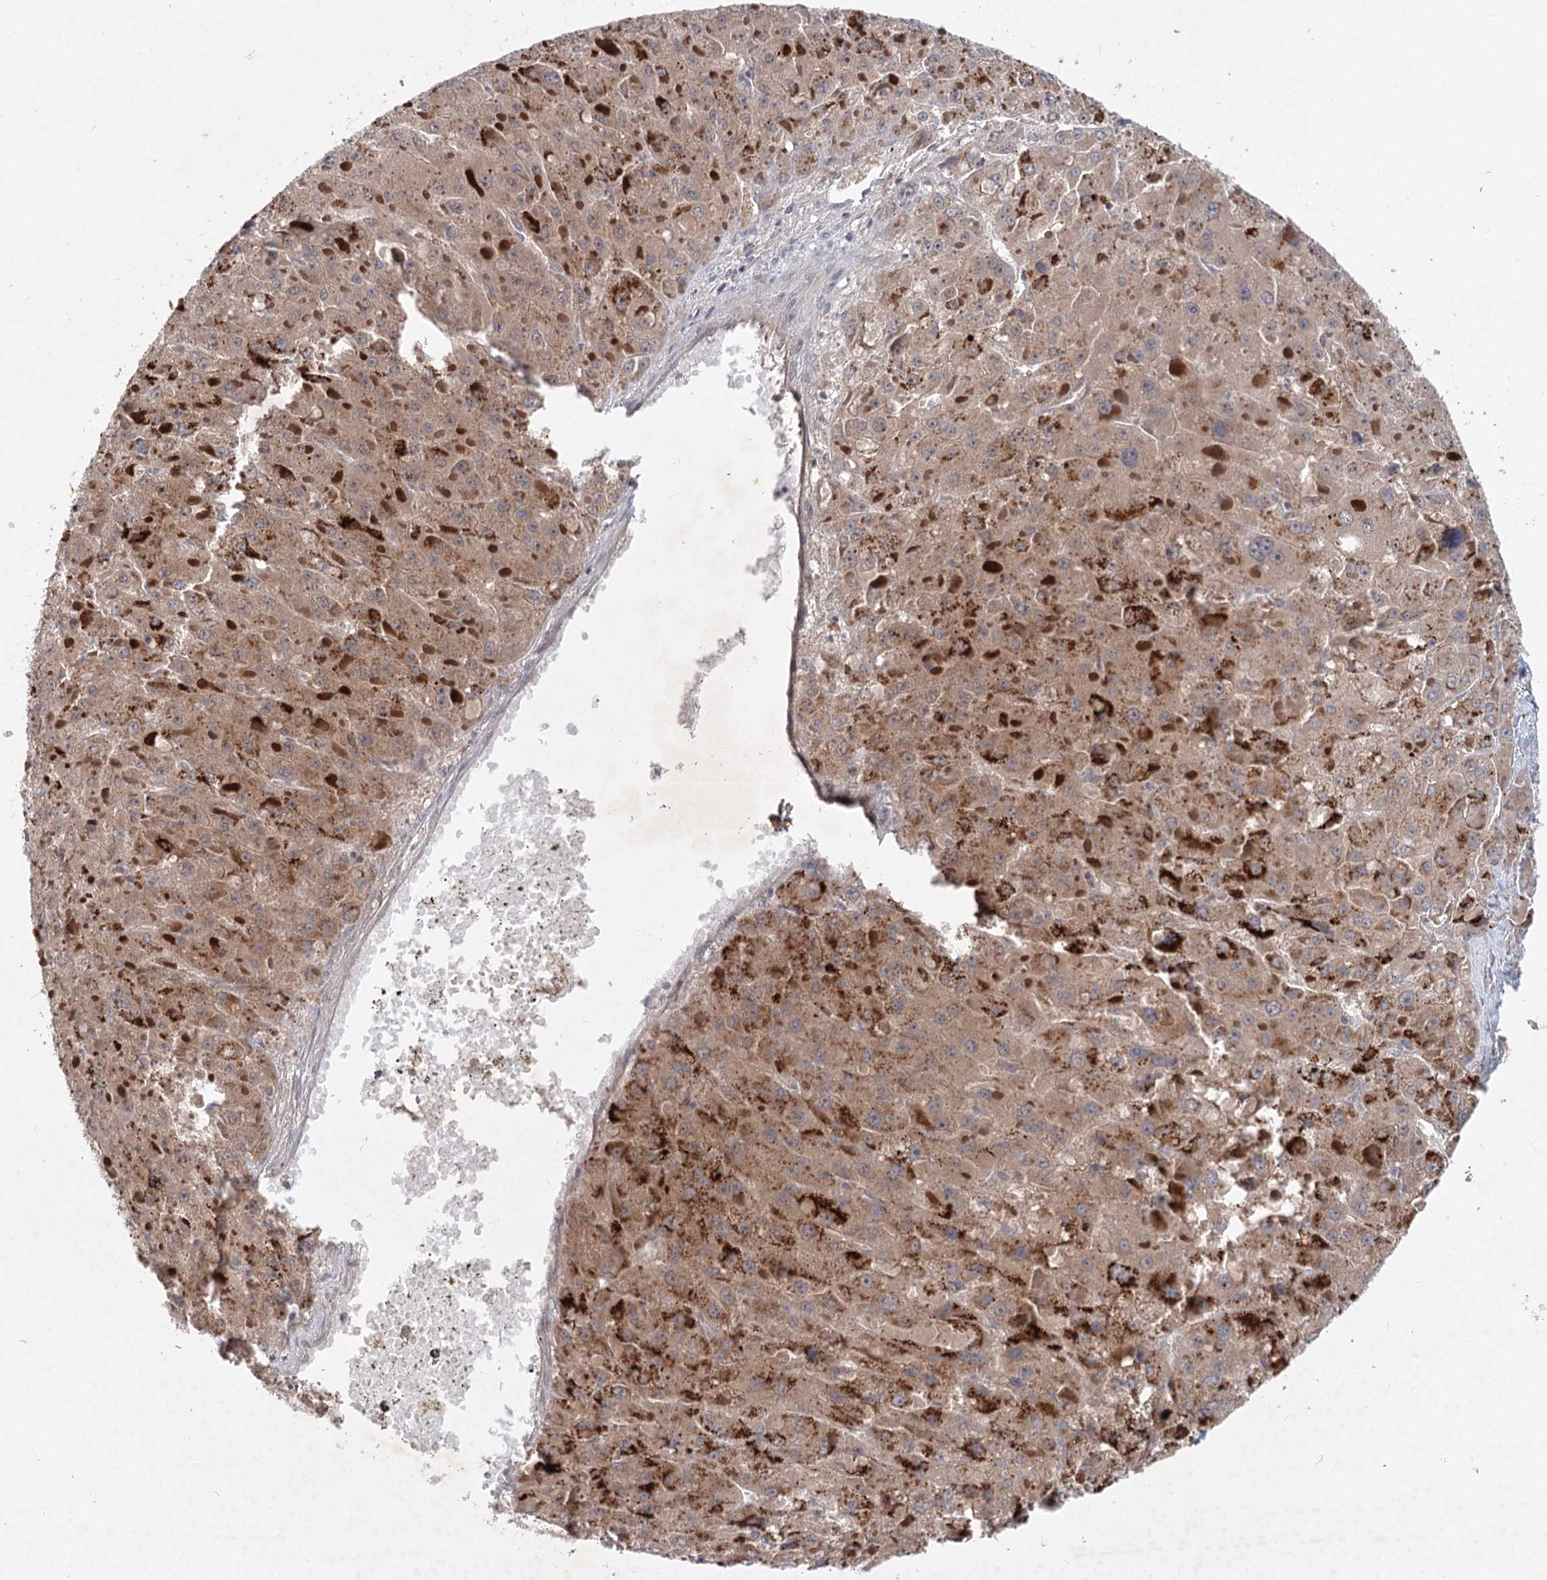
{"staining": {"intensity": "moderate", "quantity": ">75%", "location": "cytoplasmic/membranous"}, "tissue": "liver cancer", "cell_type": "Tumor cells", "image_type": "cancer", "snomed": [{"axis": "morphology", "description": "Carcinoma, Hepatocellular, NOS"}, {"axis": "topography", "description": "Liver"}], "caption": "Liver cancer (hepatocellular carcinoma) was stained to show a protein in brown. There is medium levels of moderate cytoplasmic/membranous expression in about >75% of tumor cells.", "gene": "AP3B1", "patient": {"sex": "female", "age": 73}}